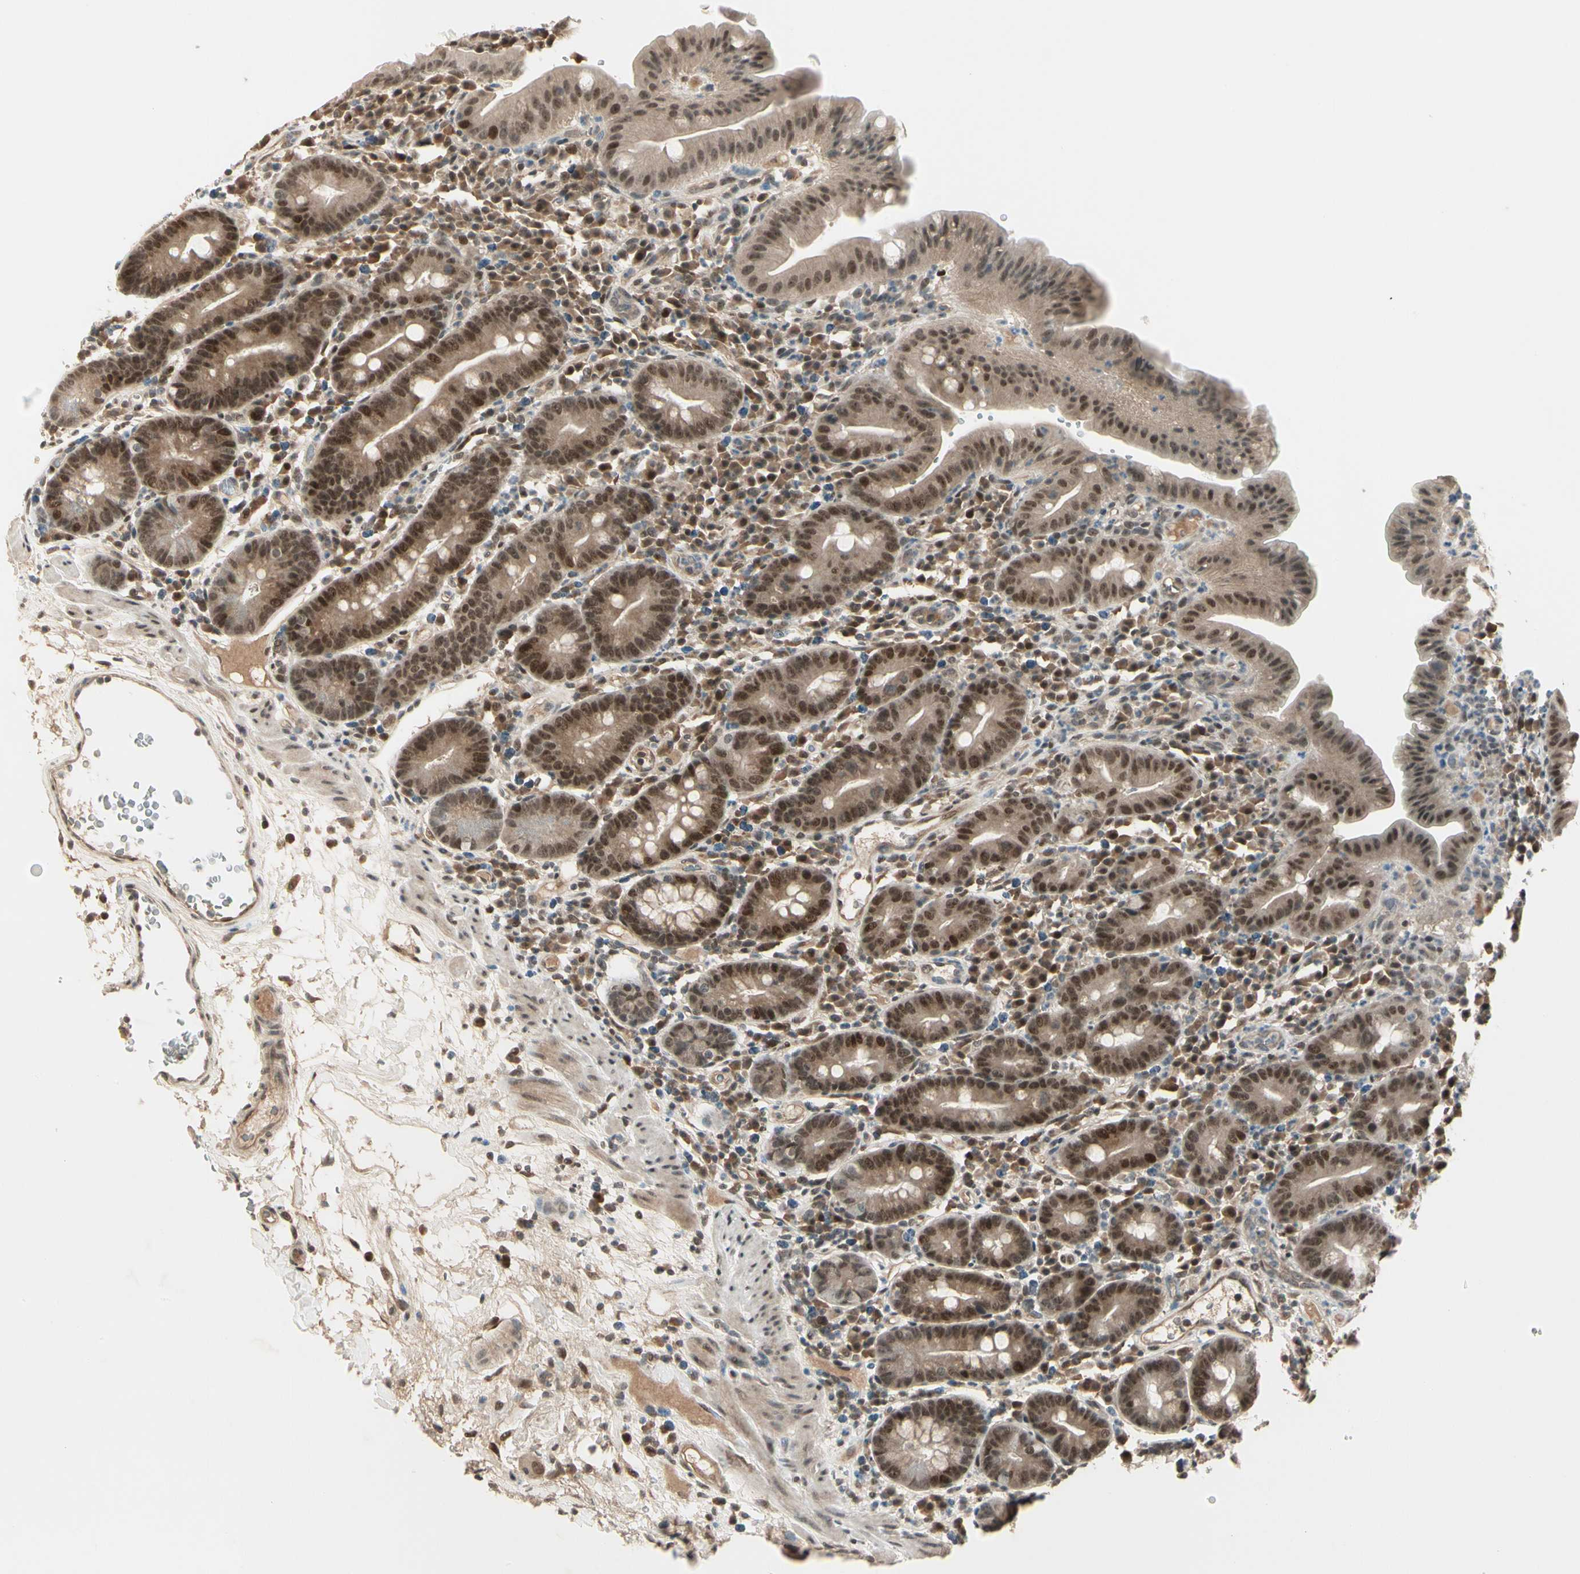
{"staining": {"intensity": "moderate", "quantity": ">75%", "location": "cytoplasmic/membranous,nuclear"}, "tissue": "duodenum", "cell_type": "Glandular cells", "image_type": "normal", "snomed": [{"axis": "morphology", "description": "Normal tissue, NOS"}, {"axis": "topography", "description": "Duodenum"}], "caption": "Immunohistochemistry image of normal duodenum: human duodenum stained using IHC demonstrates medium levels of moderate protein expression localized specifically in the cytoplasmic/membranous,nuclear of glandular cells, appearing as a cytoplasmic/membranous,nuclear brown color.", "gene": "GTF3A", "patient": {"sex": "male", "age": 50}}